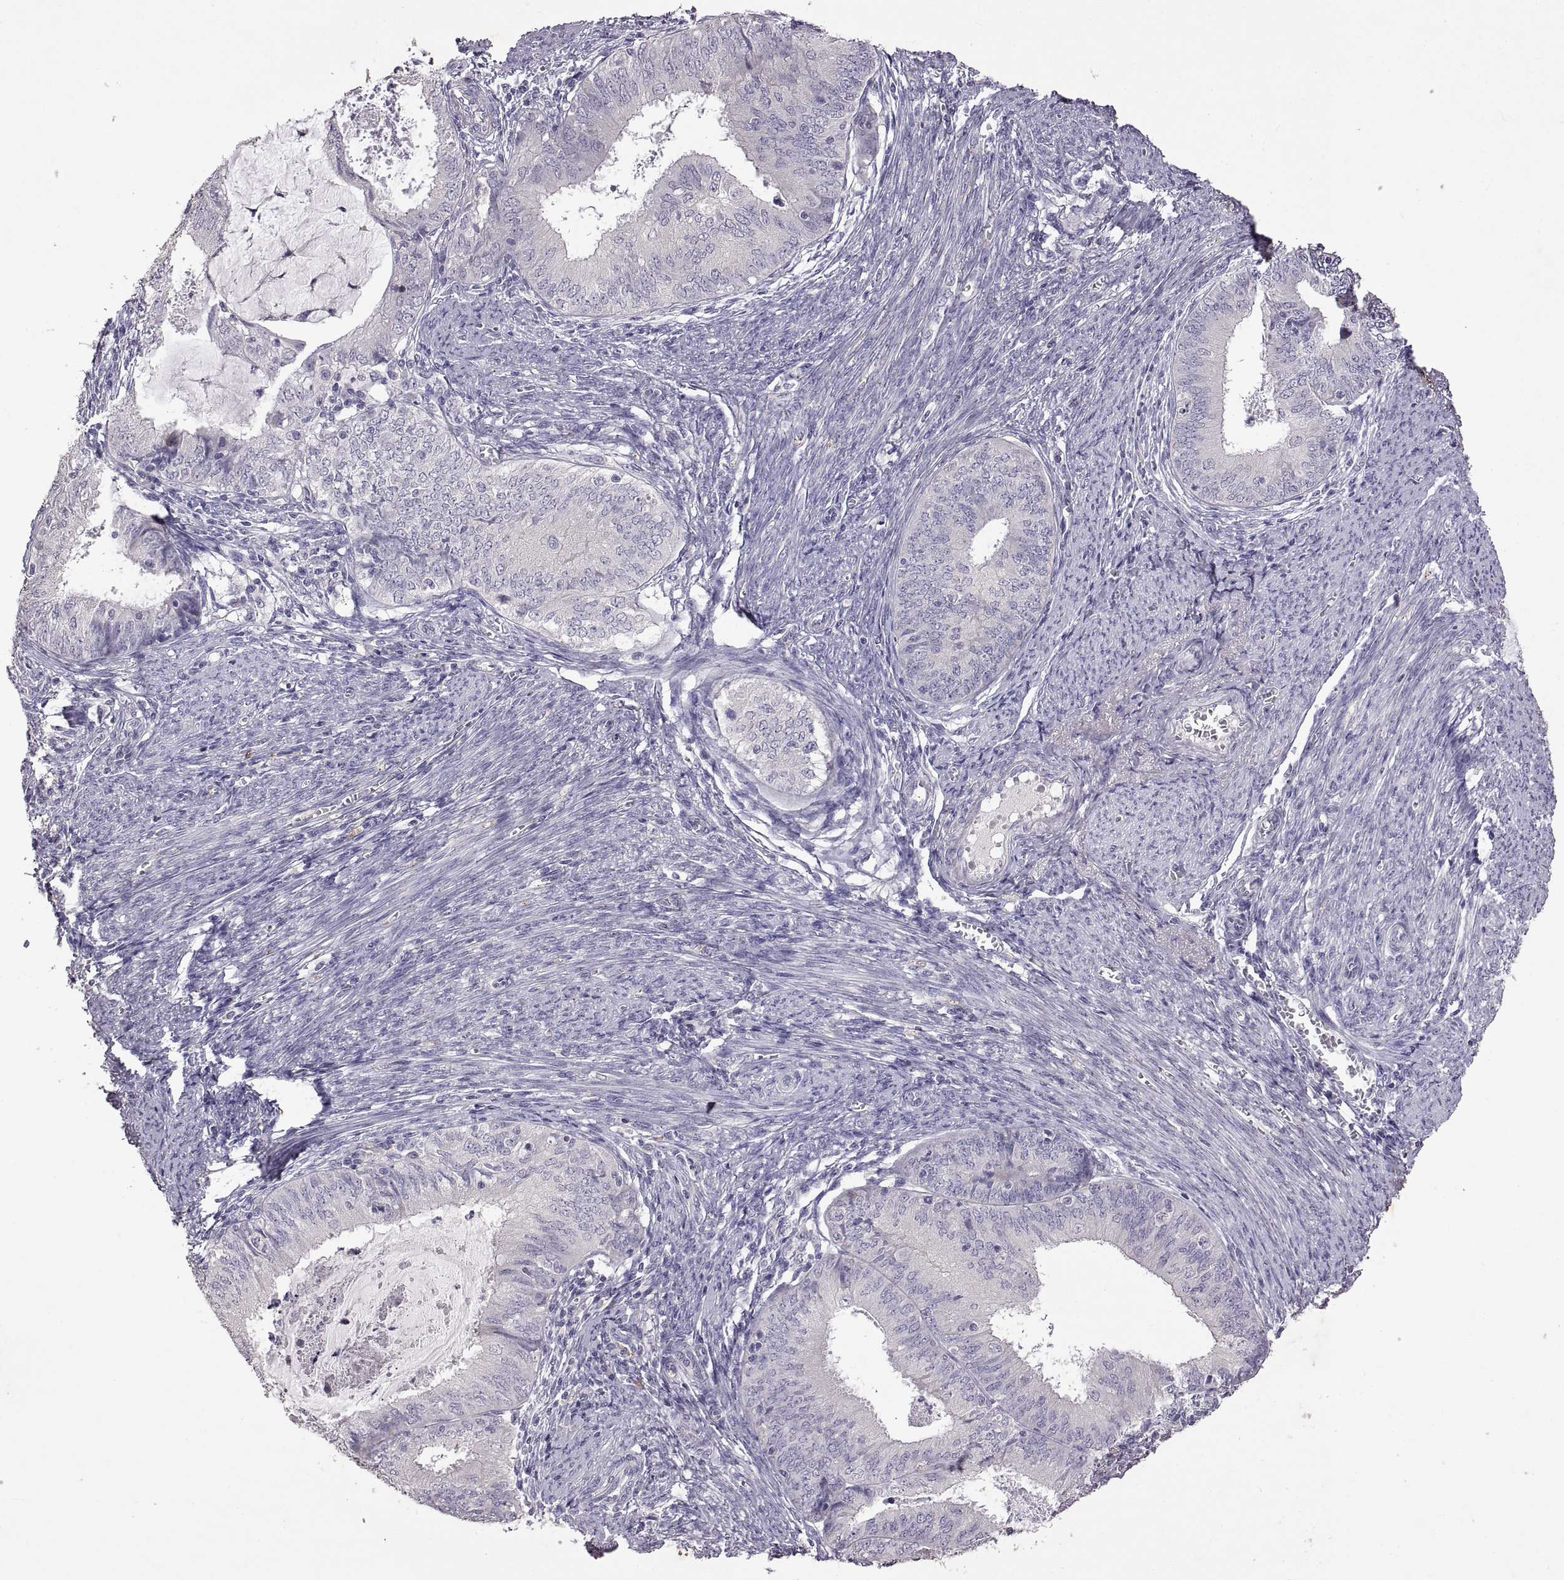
{"staining": {"intensity": "negative", "quantity": "none", "location": "none"}, "tissue": "endometrial cancer", "cell_type": "Tumor cells", "image_type": "cancer", "snomed": [{"axis": "morphology", "description": "Adenocarcinoma, NOS"}, {"axis": "topography", "description": "Endometrium"}], "caption": "Human adenocarcinoma (endometrial) stained for a protein using immunohistochemistry (IHC) reveals no staining in tumor cells.", "gene": "DEFB136", "patient": {"sex": "female", "age": 57}}